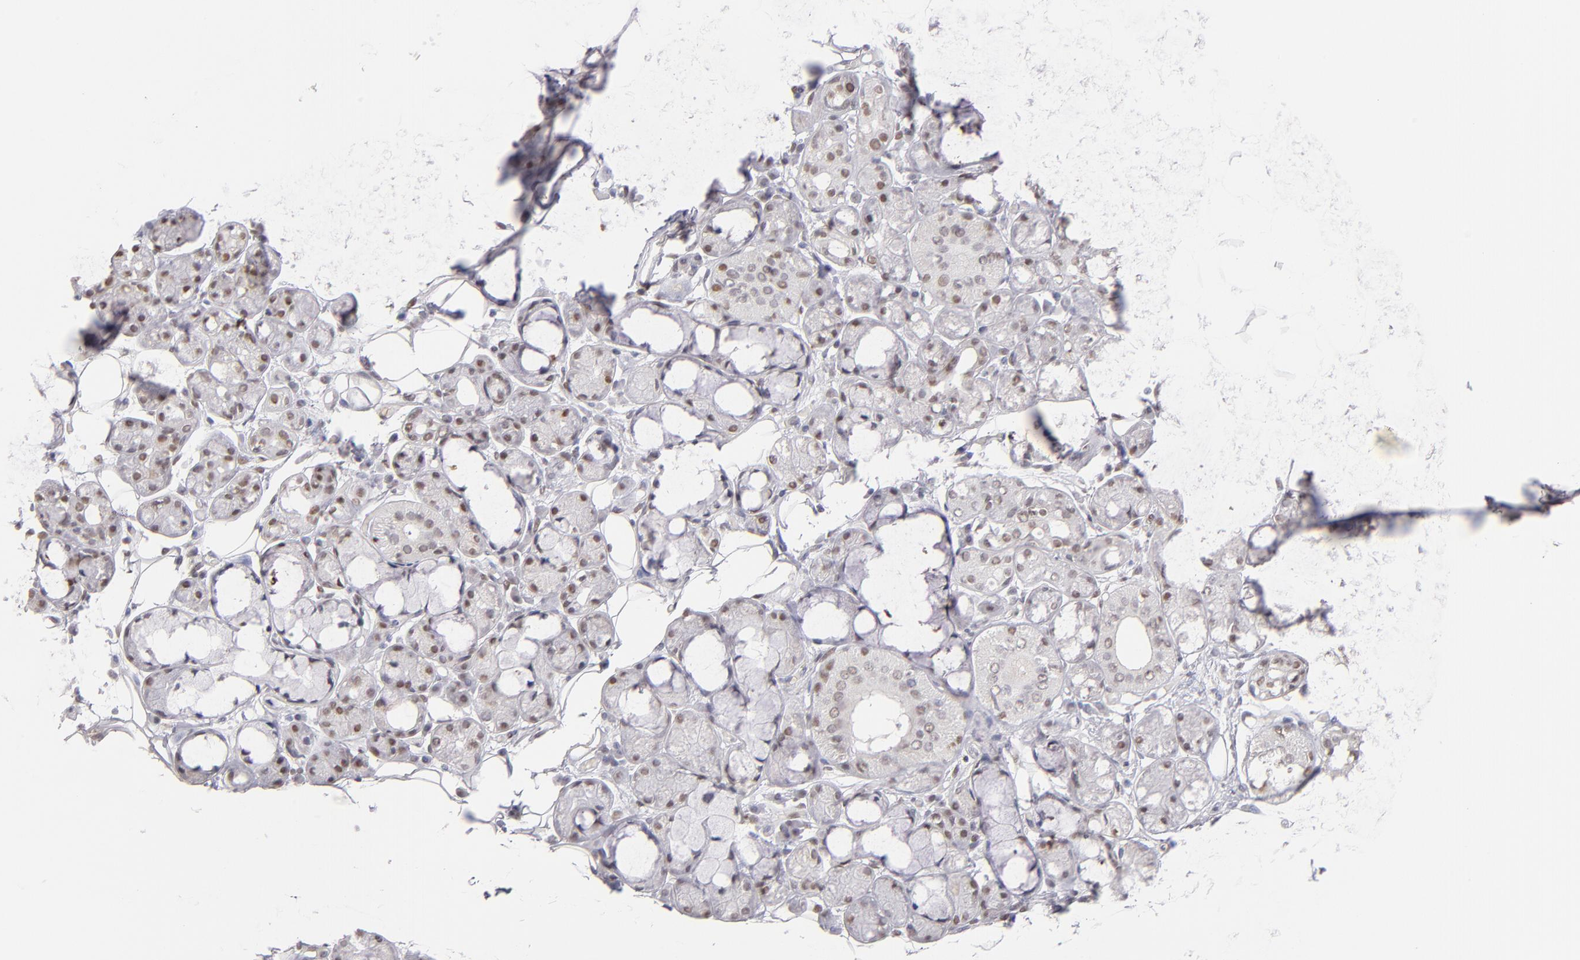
{"staining": {"intensity": "weak", "quantity": "25%-75%", "location": "nuclear"}, "tissue": "salivary gland", "cell_type": "Glandular cells", "image_type": "normal", "snomed": [{"axis": "morphology", "description": "Normal tissue, NOS"}, {"axis": "topography", "description": "Skeletal muscle"}, {"axis": "topography", "description": "Oral tissue"}, {"axis": "topography", "description": "Salivary gland"}, {"axis": "topography", "description": "Peripheral nerve tissue"}], "caption": "A low amount of weak nuclear expression is appreciated in approximately 25%-75% of glandular cells in benign salivary gland.", "gene": "TFAP4", "patient": {"sex": "male", "age": 54}}